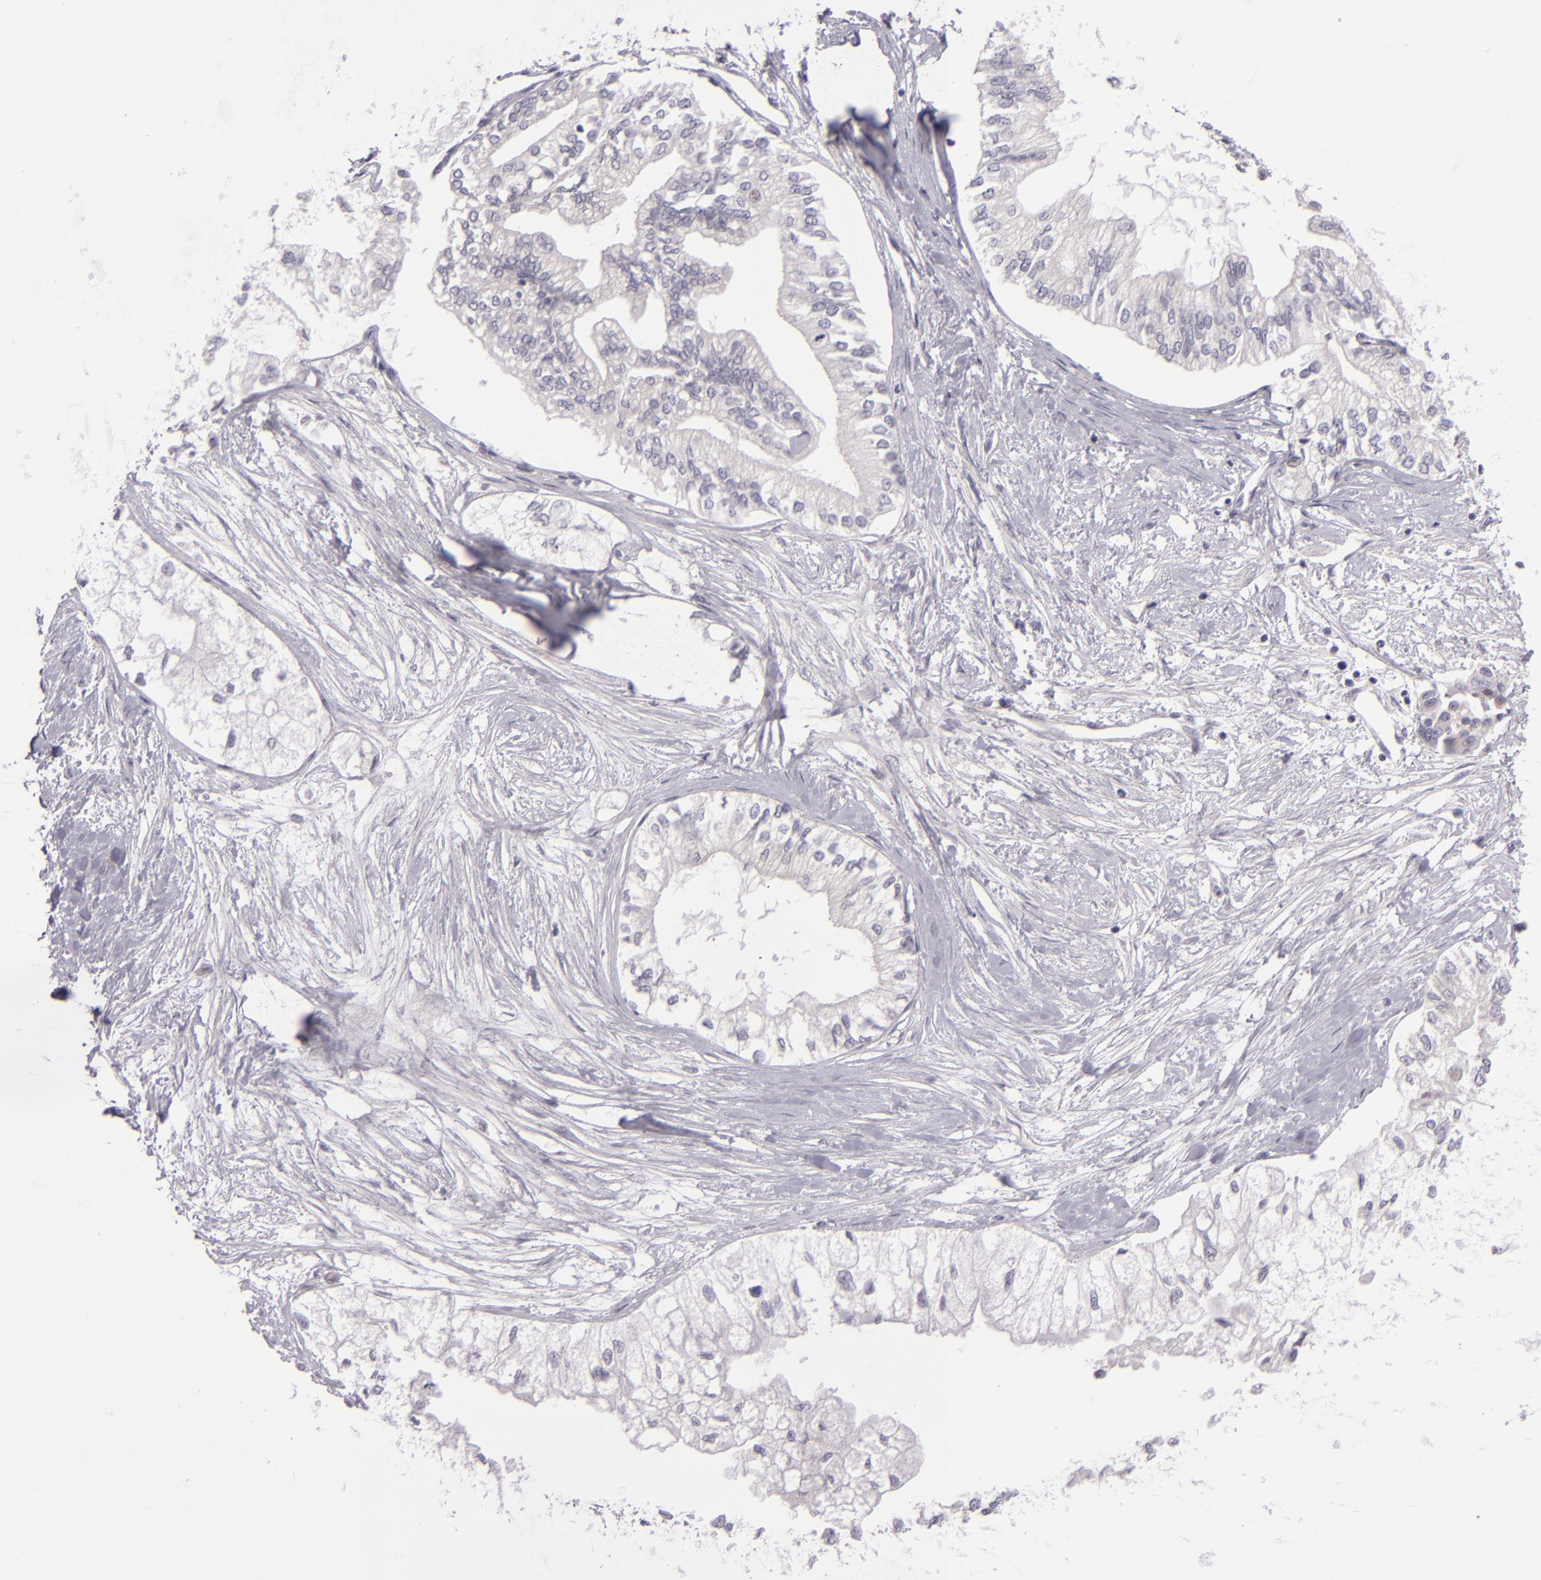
{"staining": {"intensity": "negative", "quantity": "none", "location": "none"}, "tissue": "pancreatic cancer", "cell_type": "Tumor cells", "image_type": "cancer", "snomed": [{"axis": "morphology", "description": "Adenocarcinoma, NOS"}, {"axis": "topography", "description": "Pancreas"}], "caption": "The IHC image has no significant positivity in tumor cells of adenocarcinoma (pancreatic) tissue.", "gene": "EGFL6", "patient": {"sex": "male", "age": 79}}